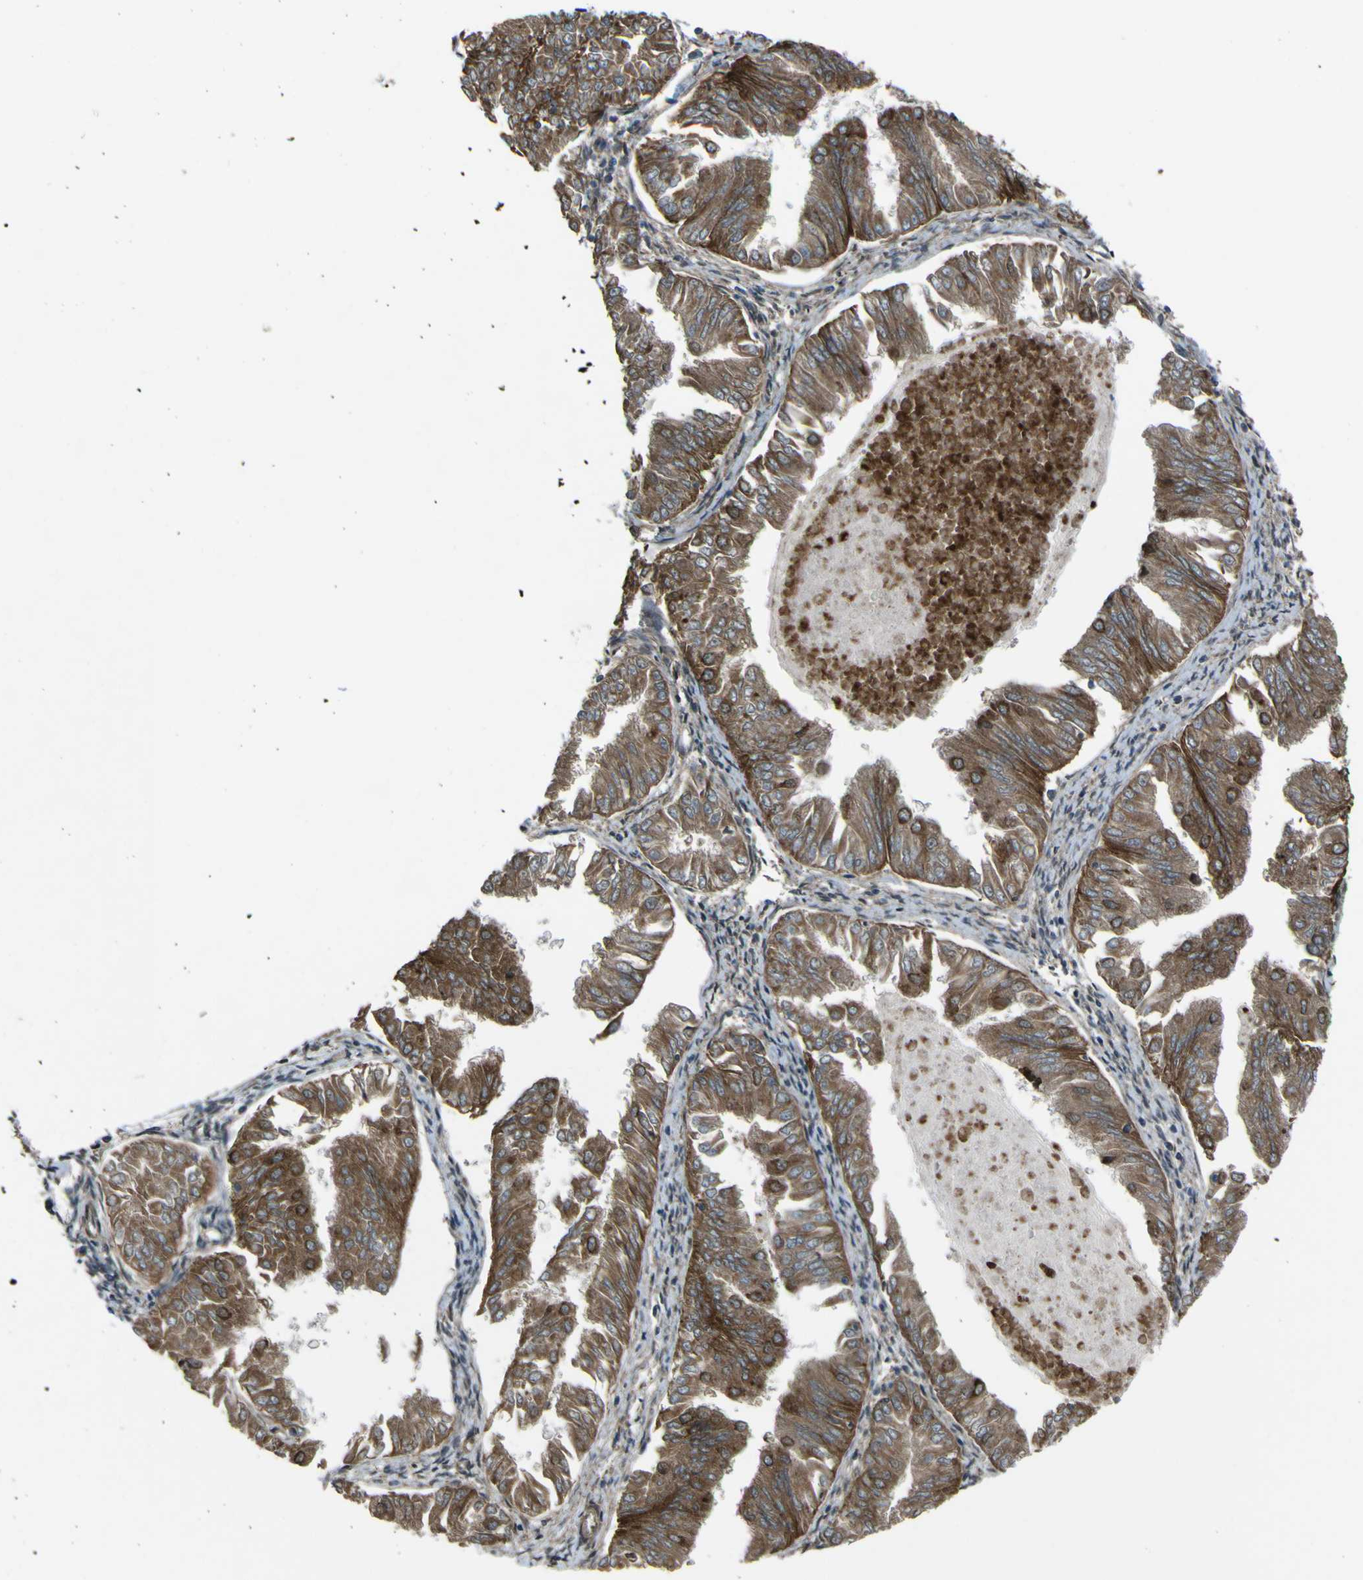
{"staining": {"intensity": "strong", "quantity": ">75%", "location": "cytoplasmic/membranous"}, "tissue": "endometrial cancer", "cell_type": "Tumor cells", "image_type": "cancer", "snomed": [{"axis": "morphology", "description": "Adenocarcinoma, NOS"}, {"axis": "topography", "description": "Endometrium"}], "caption": "IHC staining of endometrial cancer, which reveals high levels of strong cytoplasmic/membranous expression in approximately >75% of tumor cells indicating strong cytoplasmic/membranous protein staining. The staining was performed using DAB (3,3'-diaminobenzidine) (brown) for protein detection and nuclei were counterstained in hematoxylin (blue).", "gene": "NAALADL2", "patient": {"sex": "female", "age": 53}}